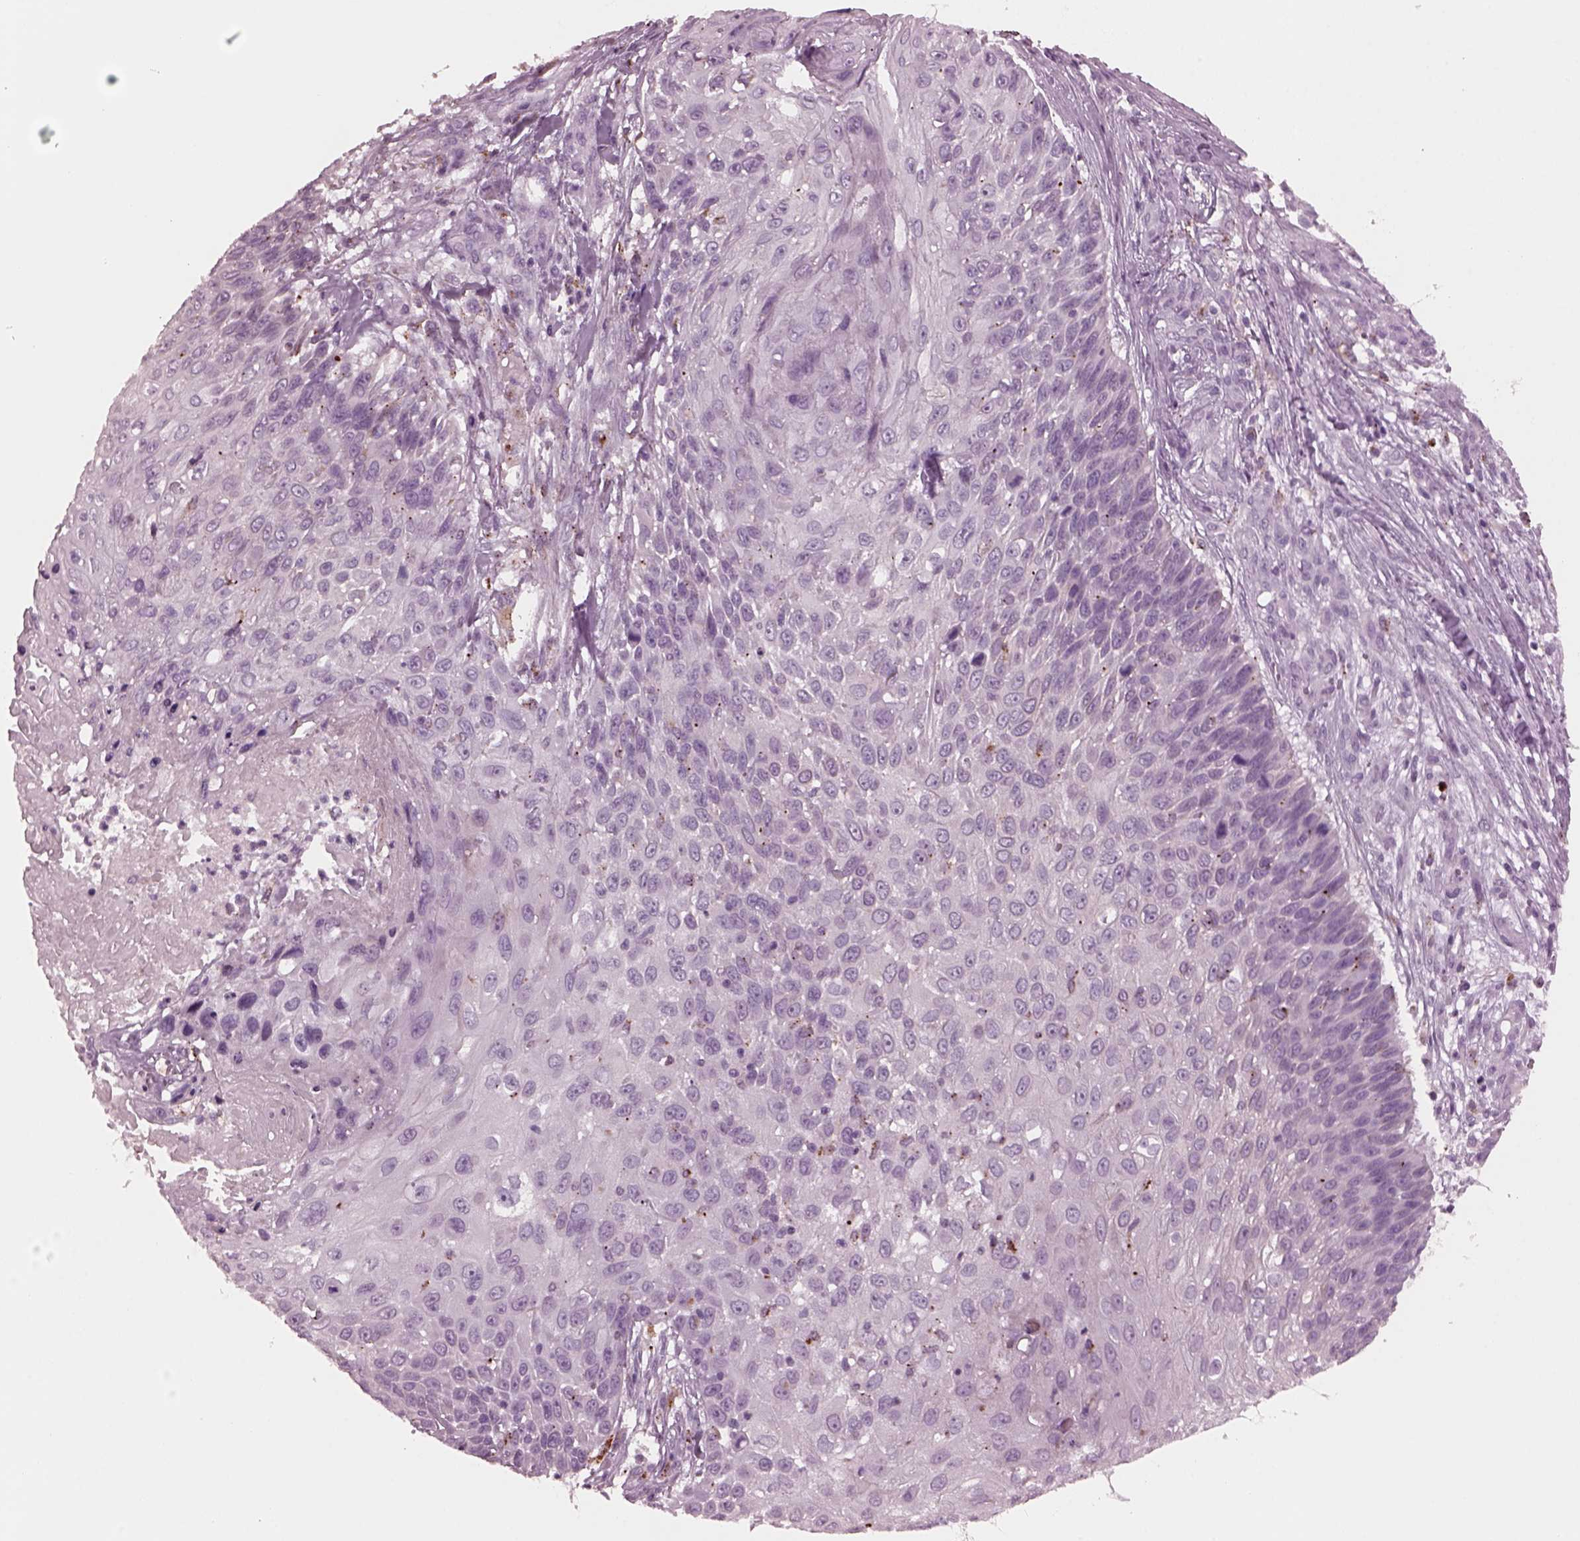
{"staining": {"intensity": "negative", "quantity": "none", "location": "none"}, "tissue": "skin cancer", "cell_type": "Tumor cells", "image_type": "cancer", "snomed": [{"axis": "morphology", "description": "Squamous cell carcinoma, NOS"}, {"axis": "topography", "description": "Skin"}], "caption": "An immunohistochemistry image of squamous cell carcinoma (skin) is shown. There is no staining in tumor cells of squamous cell carcinoma (skin). (DAB (3,3'-diaminobenzidine) immunohistochemistry visualized using brightfield microscopy, high magnification).", "gene": "SLAMF8", "patient": {"sex": "male", "age": 92}}